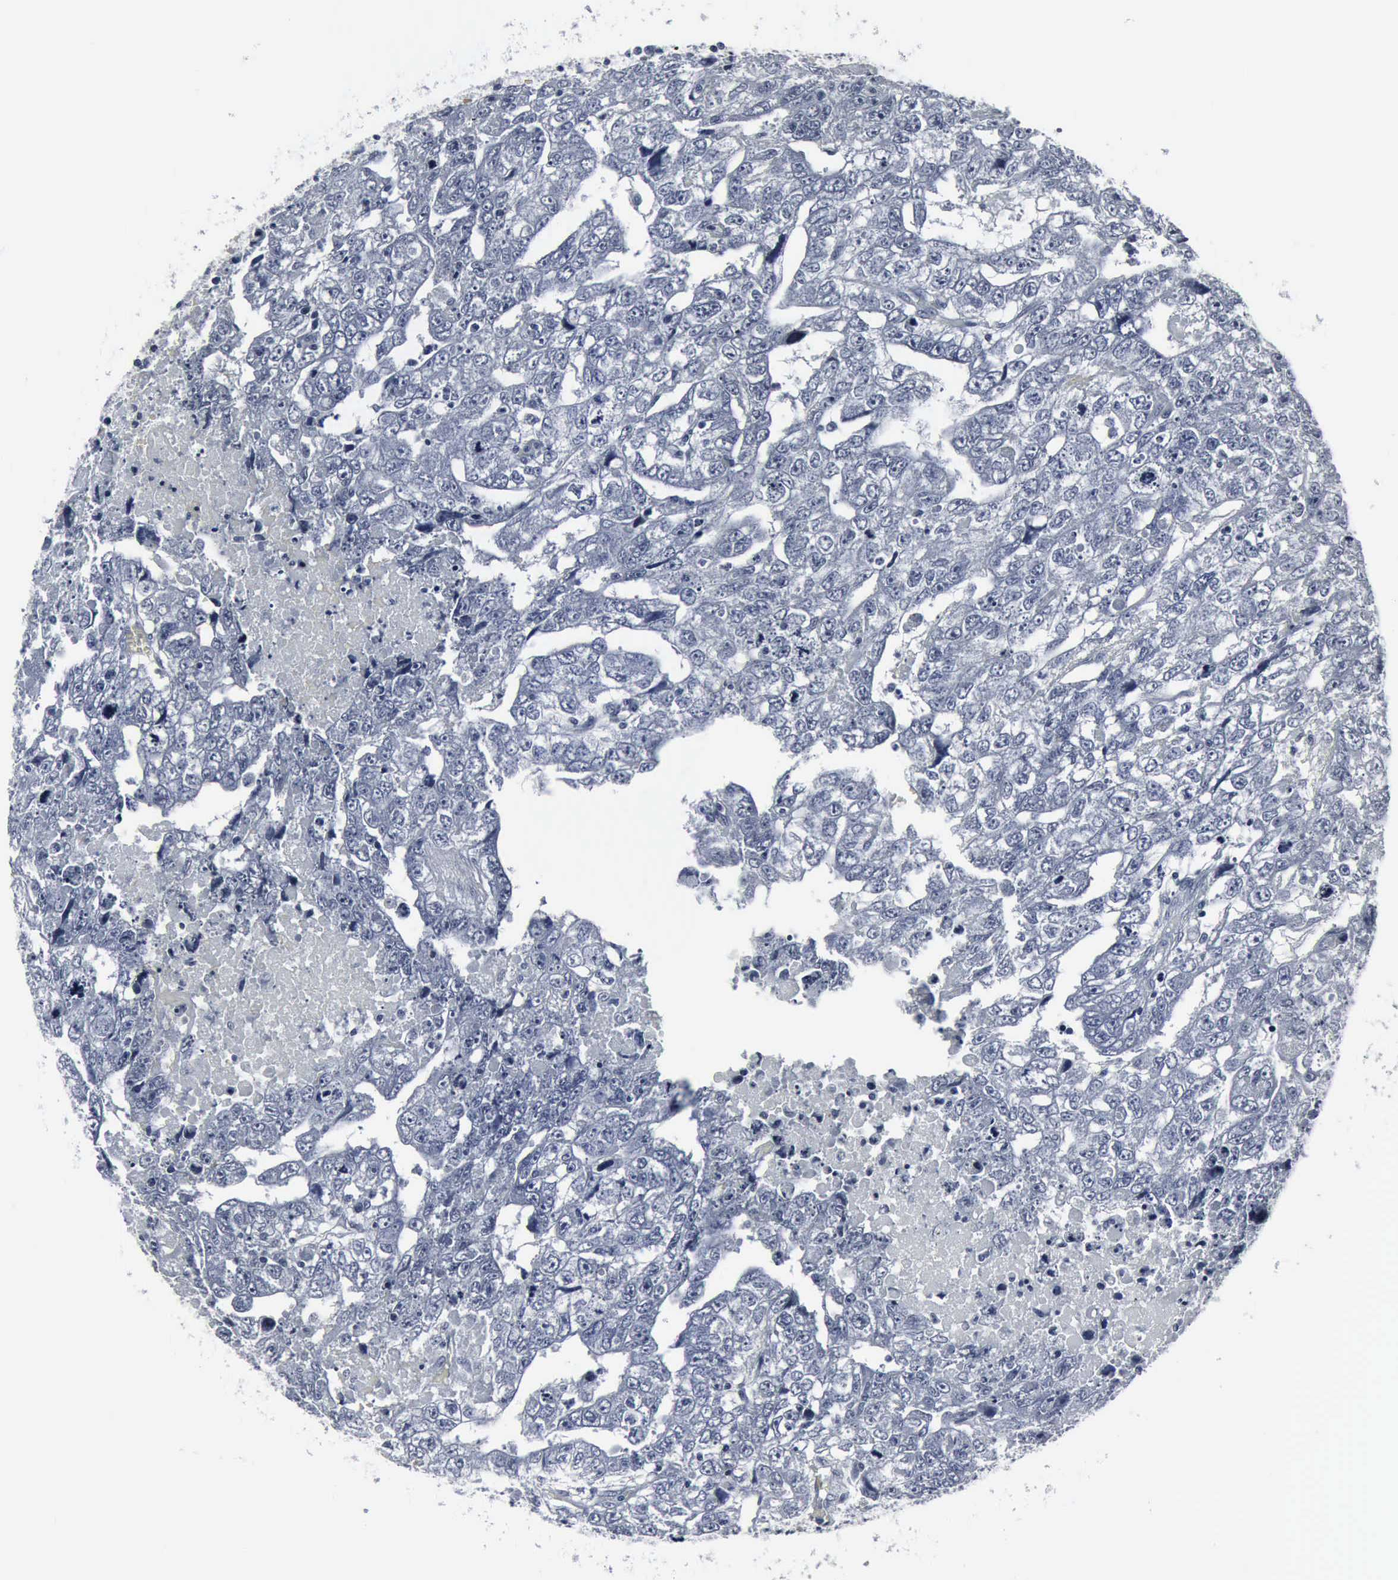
{"staining": {"intensity": "negative", "quantity": "none", "location": "none"}, "tissue": "testis cancer", "cell_type": "Tumor cells", "image_type": "cancer", "snomed": [{"axis": "morphology", "description": "Carcinoma, Embryonal, NOS"}, {"axis": "topography", "description": "Testis"}], "caption": "The image reveals no significant staining in tumor cells of embryonal carcinoma (testis).", "gene": "SNAP25", "patient": {"sex": "male", "age": 36}}